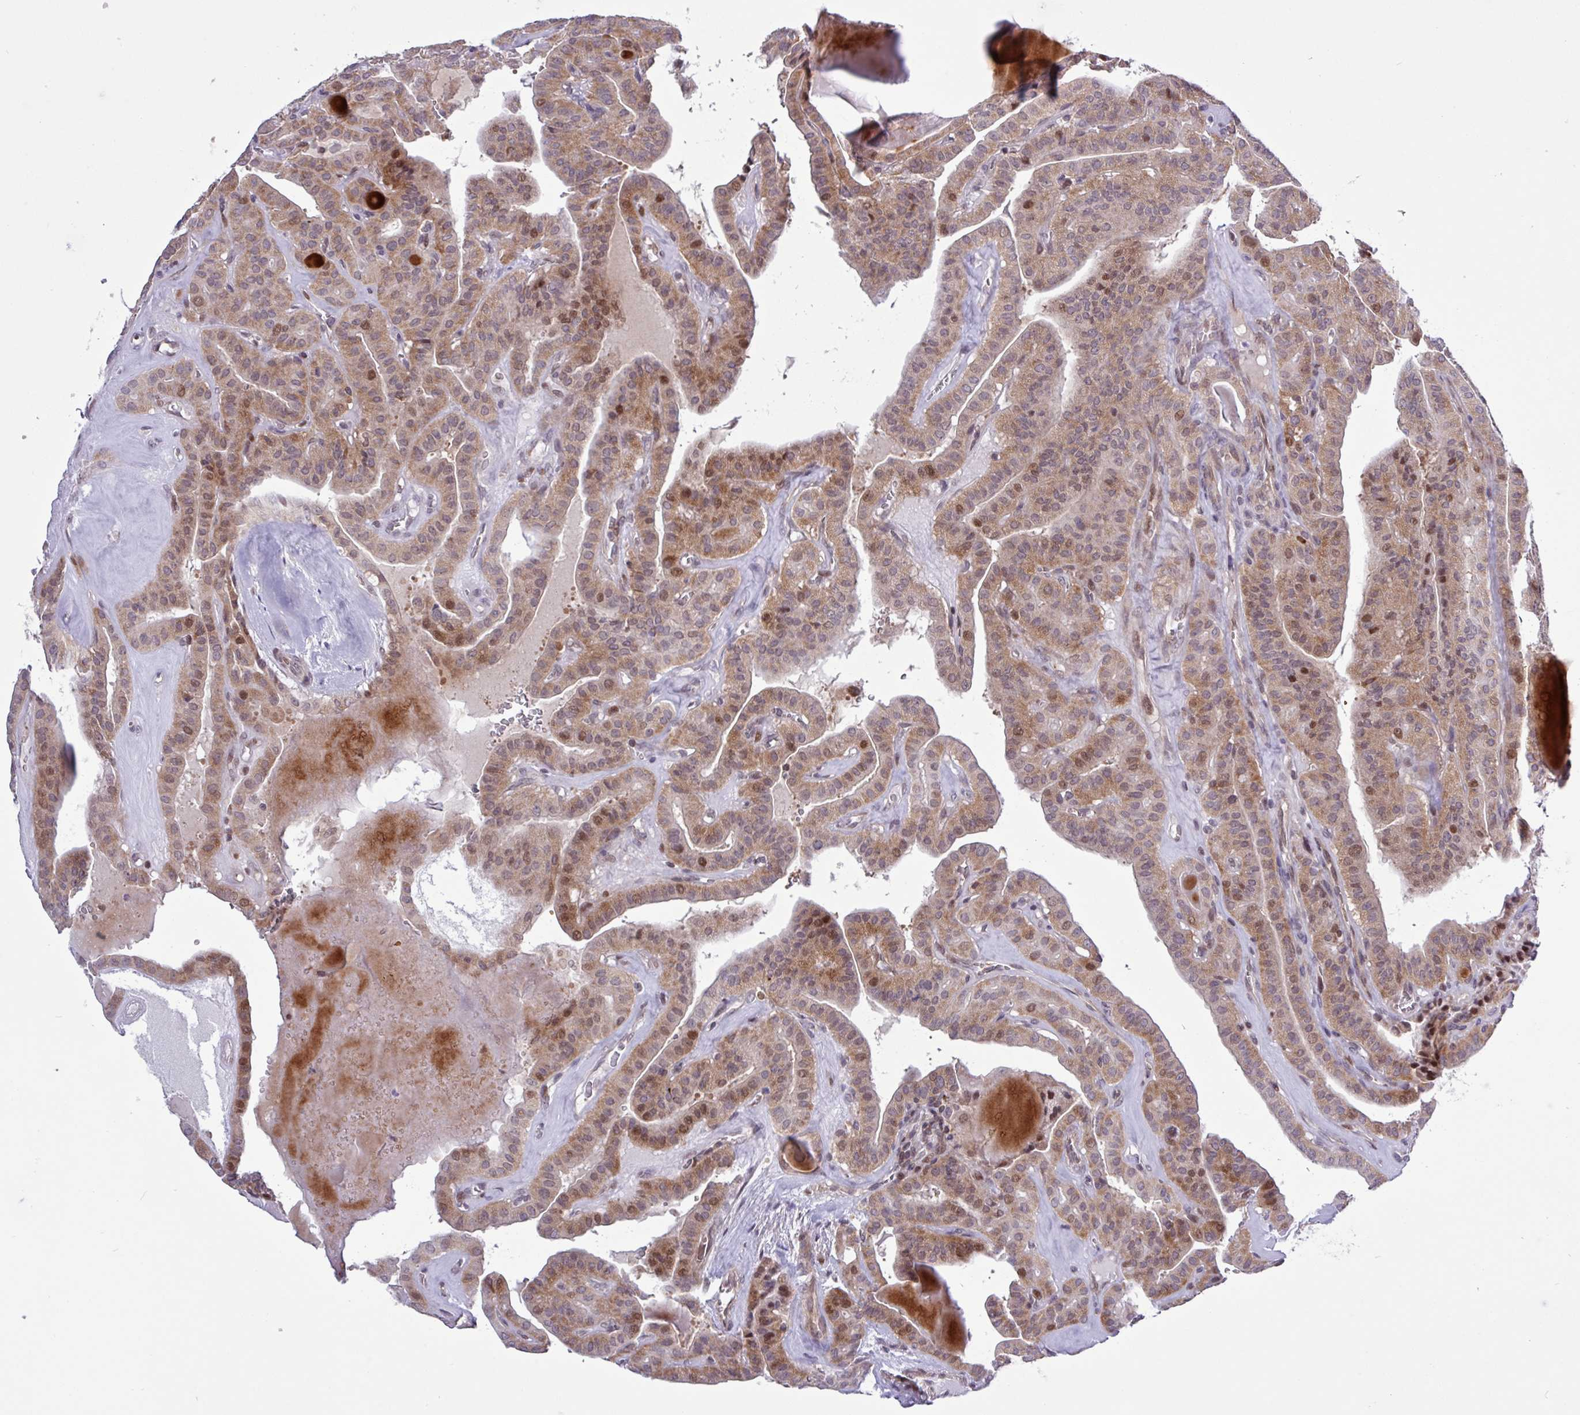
{"staining": {"intensity": "moderate", "quantity": ">75%", "location": "cytoplasmic/membranous,nuclear"}, "tissue": "thyroid cancer", "cell_type": "Tumor cells", "image_type": "cancer", "snomed": [{"axis": "morphology", "description": "Papillary adenocarcinoma, NOS"}, {"axis": "topography", "description": "Thyroid gland"}], "caption": "Immunohistochemical staining of human papillary adenocarcinoma (thyroid) exhibits medium levels of moderate cytoplasmic/membranous and nuclear positivity in approximately >75% of tumor cells. (DAB = brown stain, brightfield microscopy at high magnification).", "gene": "RTL3", "patient": {"sex": "male", "age": 52}}